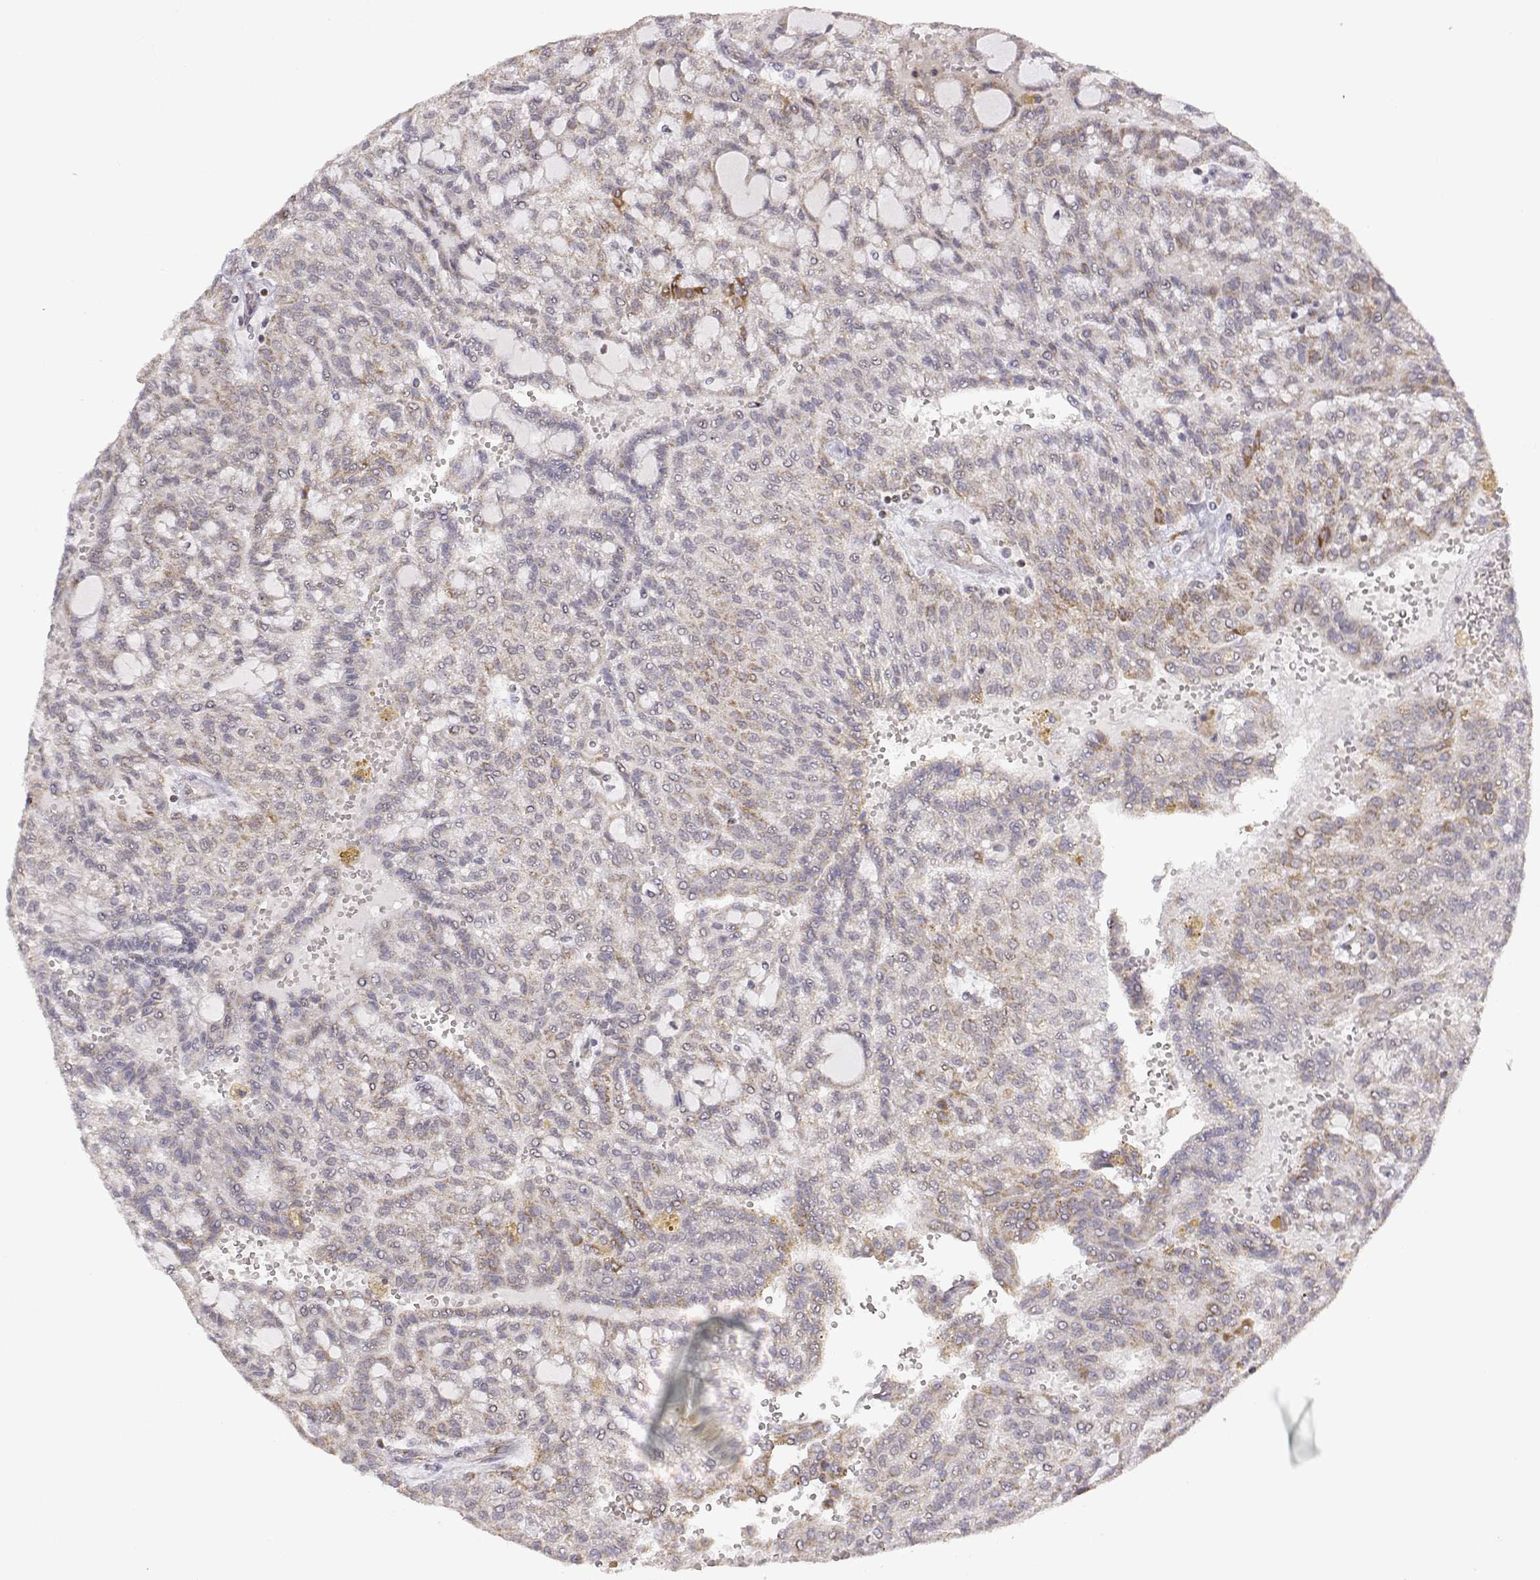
{"staining": {"intensity": "weak", "quantity": ">75%", "location": "cytoplasmic/membranous"}, "tissue": "renal cancer", "cell_type": "Tumor cells", "image_type": "cancer", "snomed": [{"axis": "morphology", "description": "Adenocarcinoma, NOS"}, {"axis": "topography", "description": "Kidney"}], "caption": "Adenocarcinoma (renal) stained with a protein marker shows weak staining in tumor cells.", "gene": "EXOG", "patient": {"sex": "male", "age": 63}}